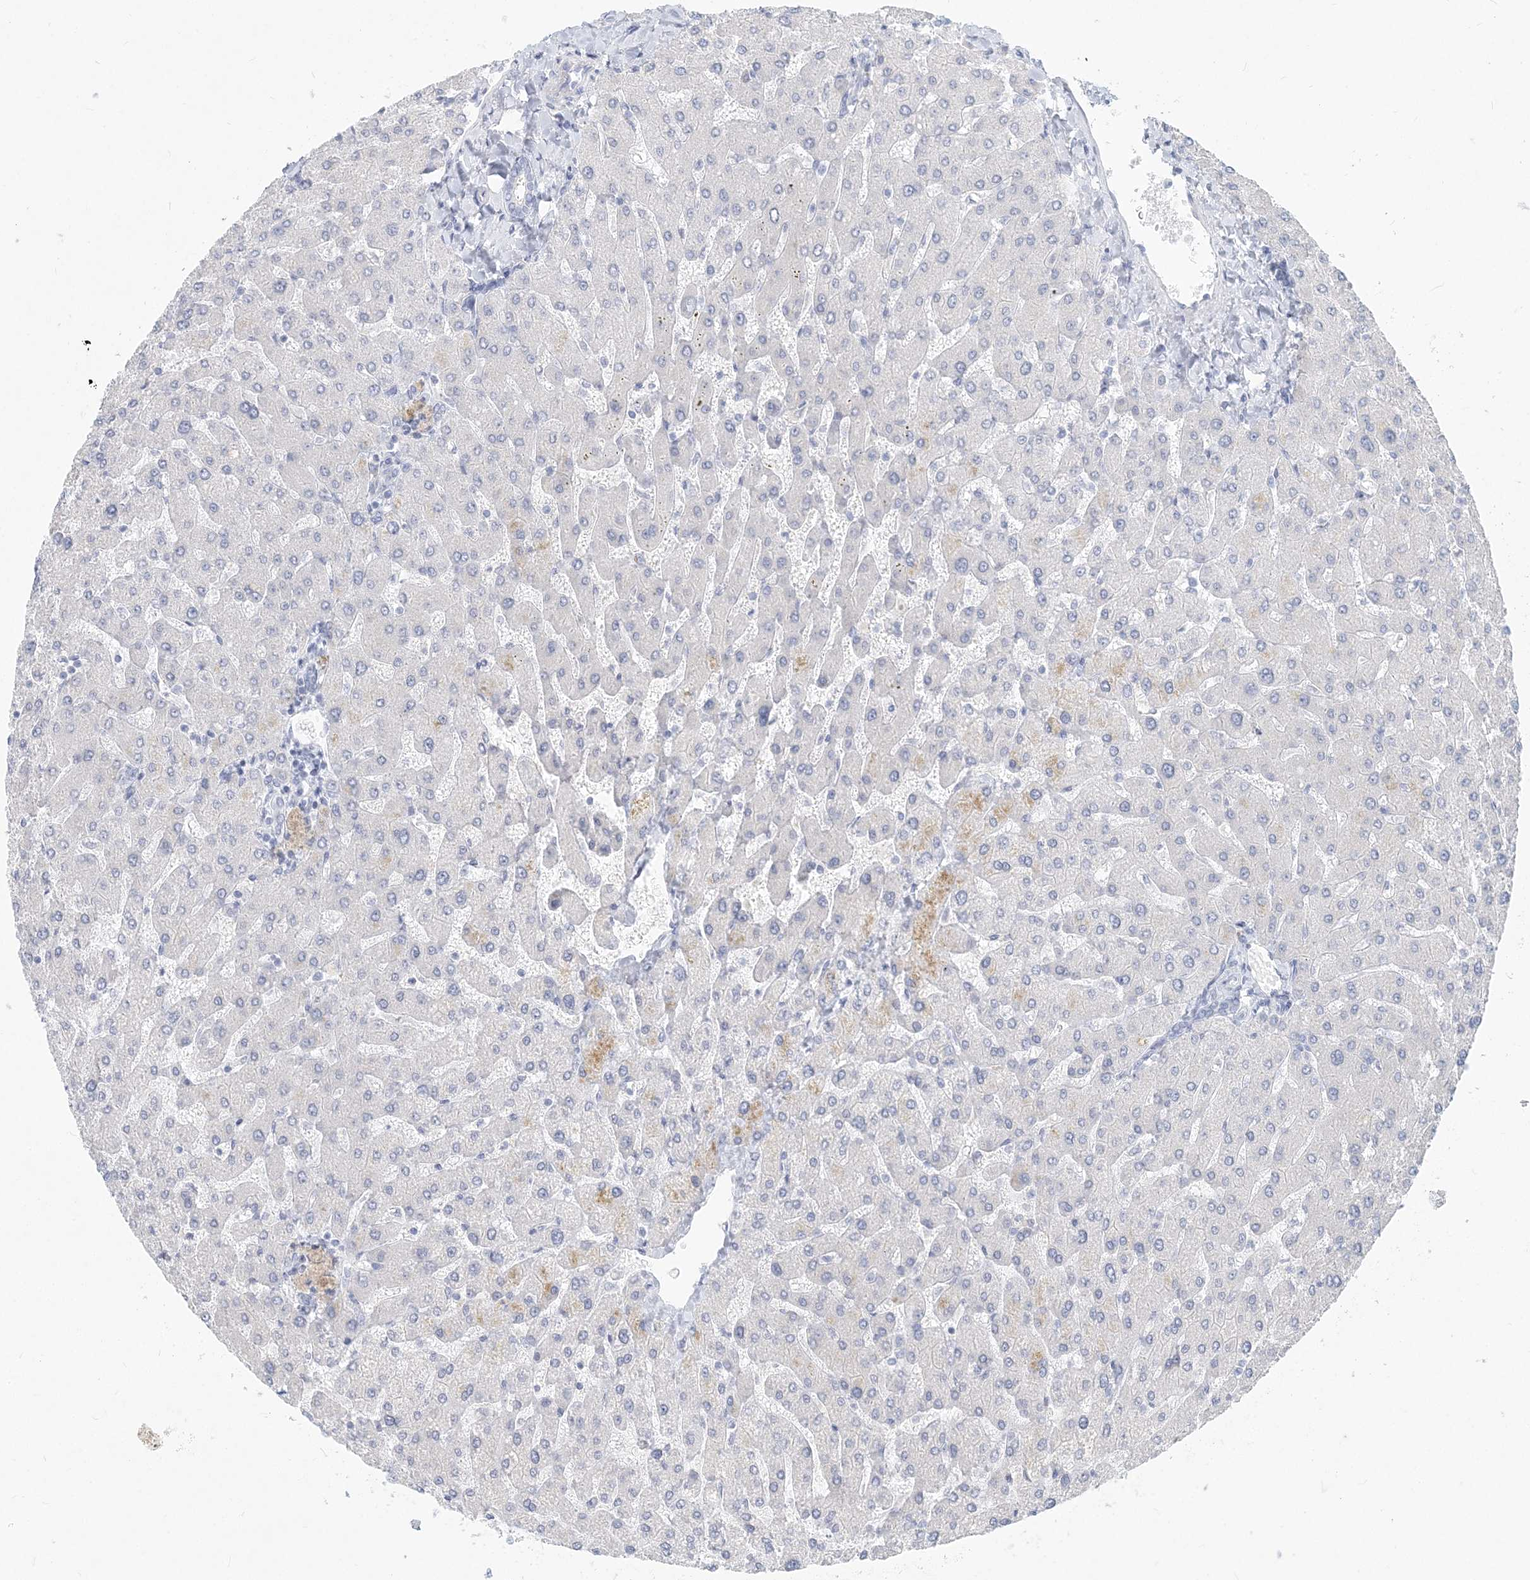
{"staining": {"intensity": "negative", "quantity": "none", "location": "none"}, "tissue": "liver", "cell_type": "Cholangiocytes", "image_type": "normal", "snomed": [{"axis": "morphology", "description": "Normal tissue, NOS"}, {"axis": "topography", "description": "Liver"}], "caption": "IHC histopathology image of normal liver stained for a protein (brown), which demonstrates no staining in cholangiocytes.", "gene": "CSN1S1", "patient": {"sex": "male", "age": 55}}